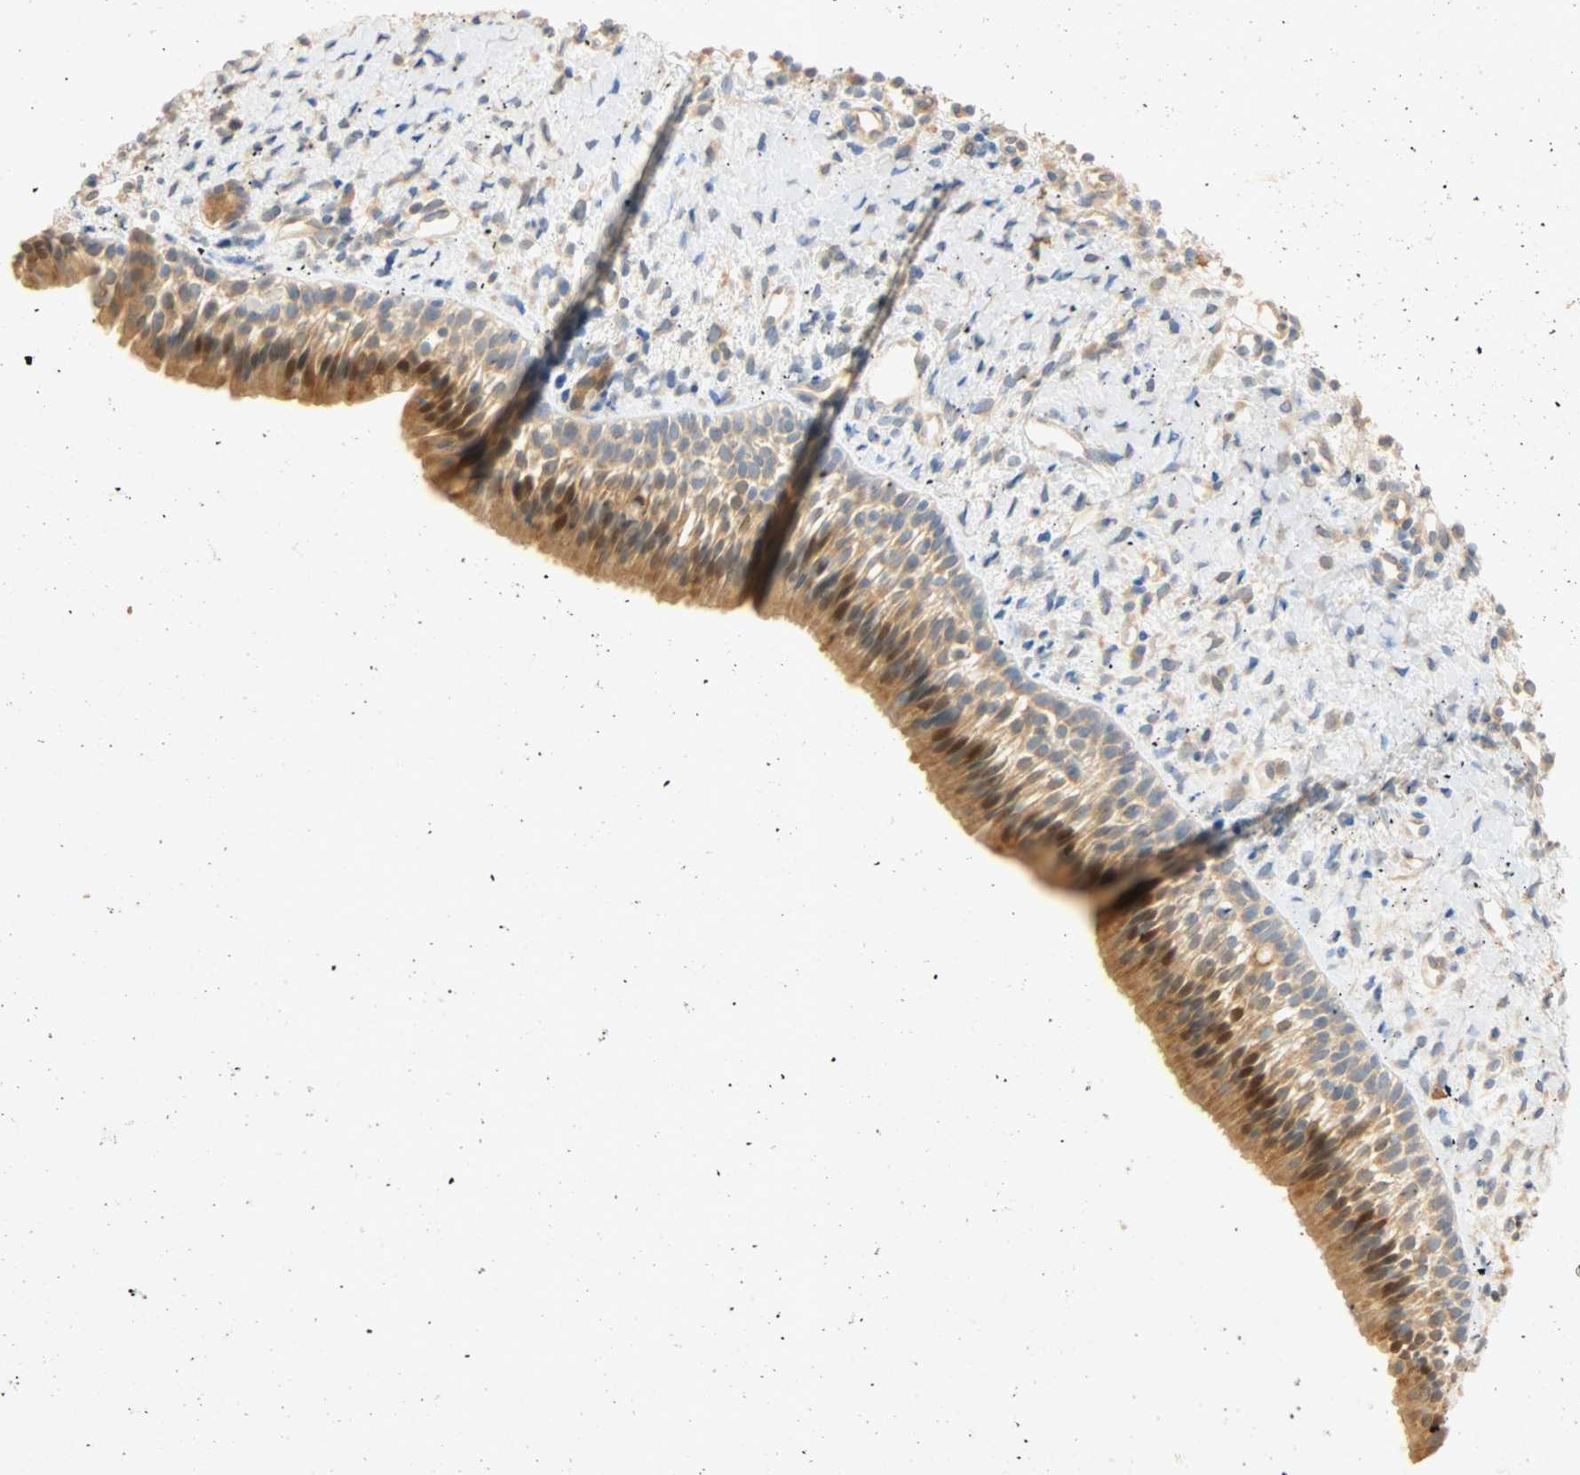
{"staining": {"intensity": "moderate", "quantity": "25%-75%", "location": "cytoplasmic/membranous,nuclear"}, "tissue": "nasopharynx", "cell_type": "Respiratory epithelial cells", "image_type": "normal", "snomed": [{"axis": "morphology", "description": "Normal tissue, NOS"}, {"axis": "topography", "description": "Nasopharynx"}], "caption": "Benign nasopharynx was stained to show a protein in brown. There is medium levels of moderate cytoplasmic/membranous,nuclear staining in approximately 25%-75% of respiratory epithelial cells. (Brightfield microscopy of DAB IHC at high magnification).", "gene": "SELENBP1", "patient": {"sex": "male", "age": 22}}